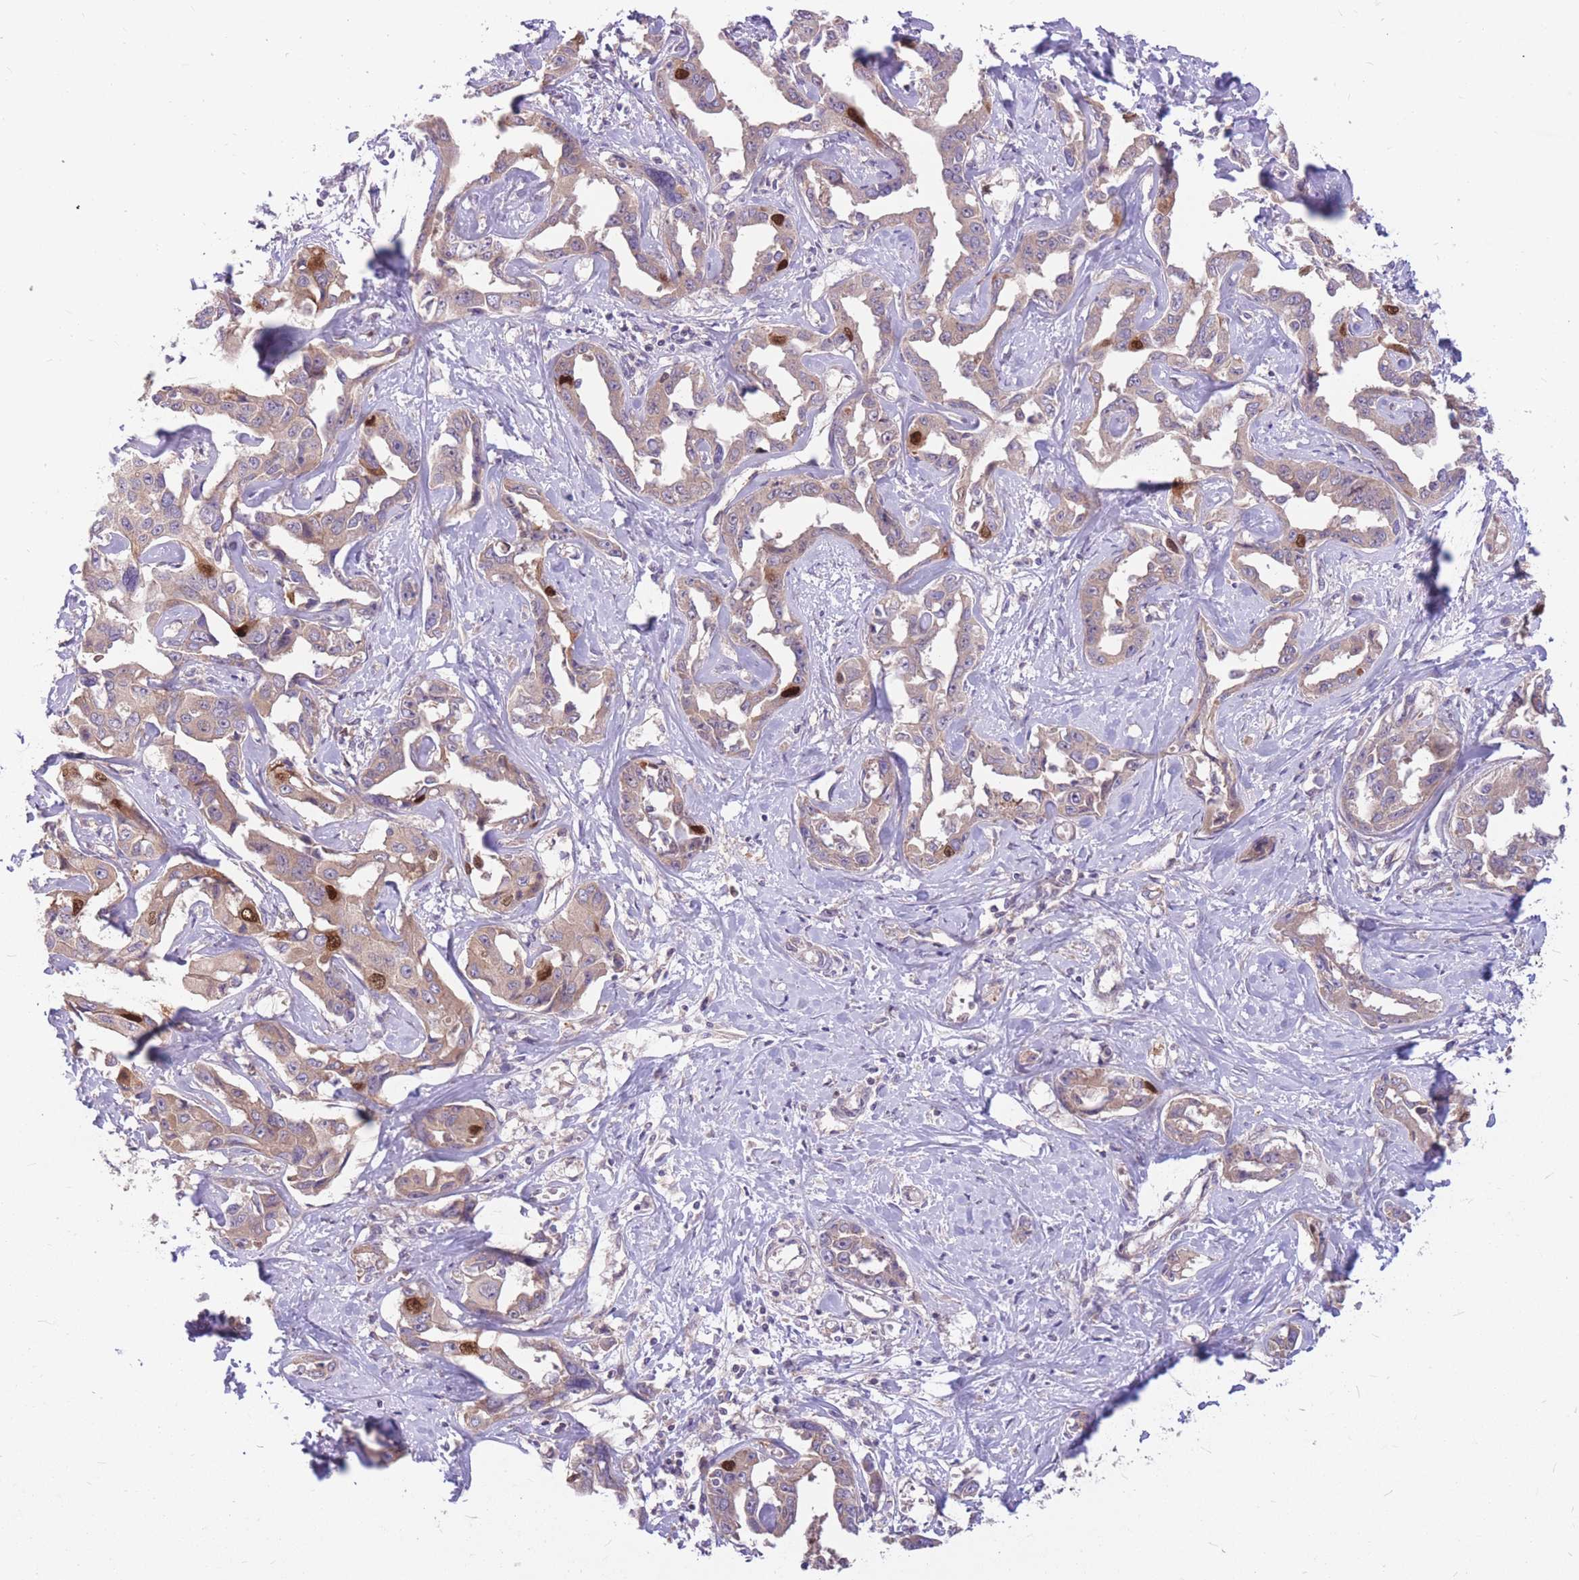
{"staining": {"intensity": "strong", "quantity": "<25%", "location": "nuclear"}, "tissue": "liver cancer", "cell_type": "Tumor cells", "image_type": "cancer", "snomed": [{"axis": "morphology", "description": "Cholangiocarcinoma"}, {"axis": "topography", "description": "Liver"}], "caption": "An immunohistochemistry (IHC) histopathology image of neoplastic tissue is shown. Protein staining in brown shows strong nuclear positivity in liver cancer within tumor cells.", "gene": "GMNN", "patient": {"sex": "male", "age": 59}}